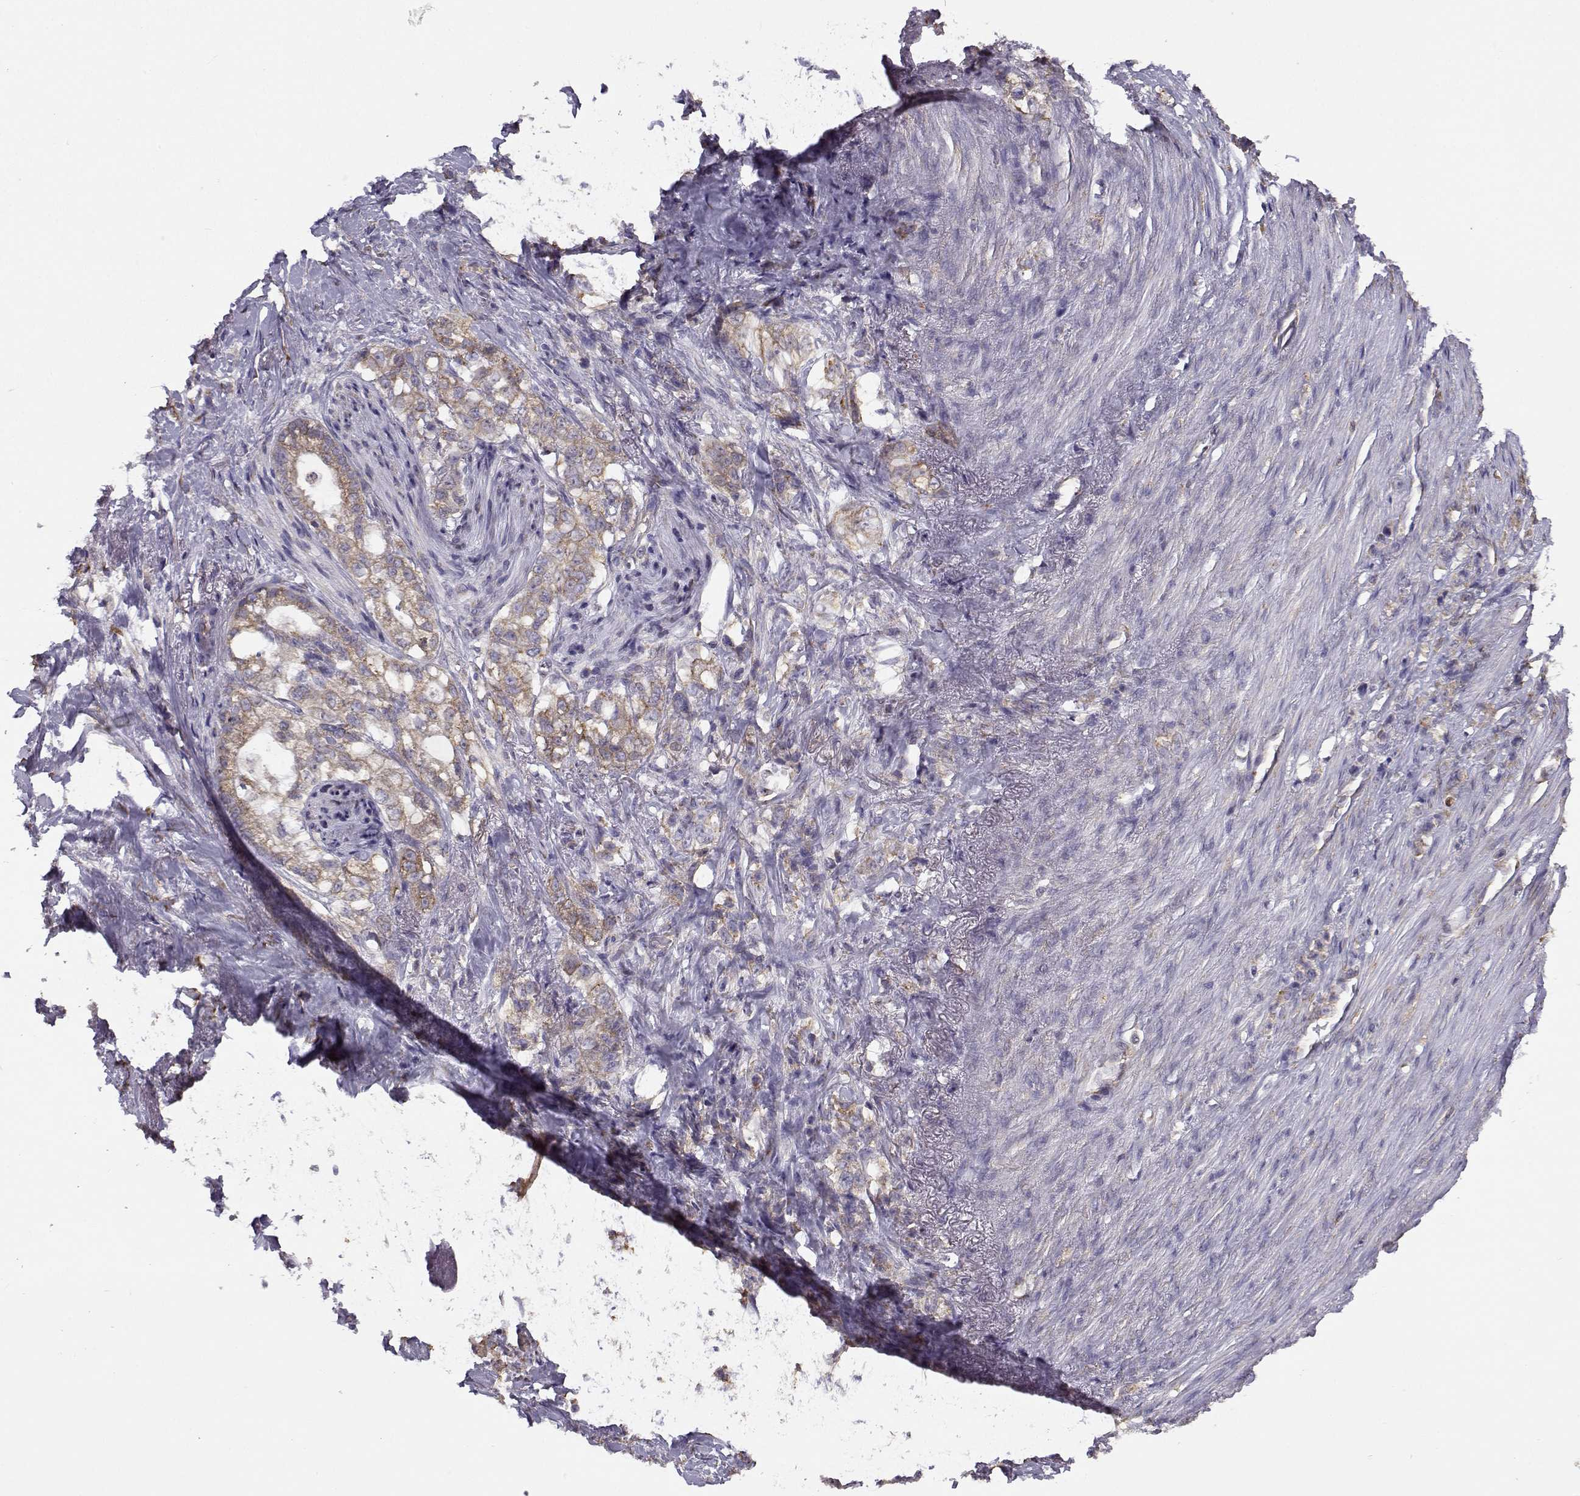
{"staining": {"intensity": "moderate", "quantity": ">75%", "location": "cytoplasmic/membranous"}, "tissue": "stomach cancer", "cell_type": "Tumor cells", "image_type": "cancer", "snomed": [{"axis": "morphology", "description": "Adenocarcinoma, NOS"}, {"axis": "topography", "description": "Stomach, lower"}], "caption": "Immunohistochemical staining of stomach cancer (adenocarcinoma) reveals moderate cytoplasmic/membranous protein positivity in approximately >75% of tumor cells.", "gene": "BEND6", "patient": {"sex": "male", "age": 88}}